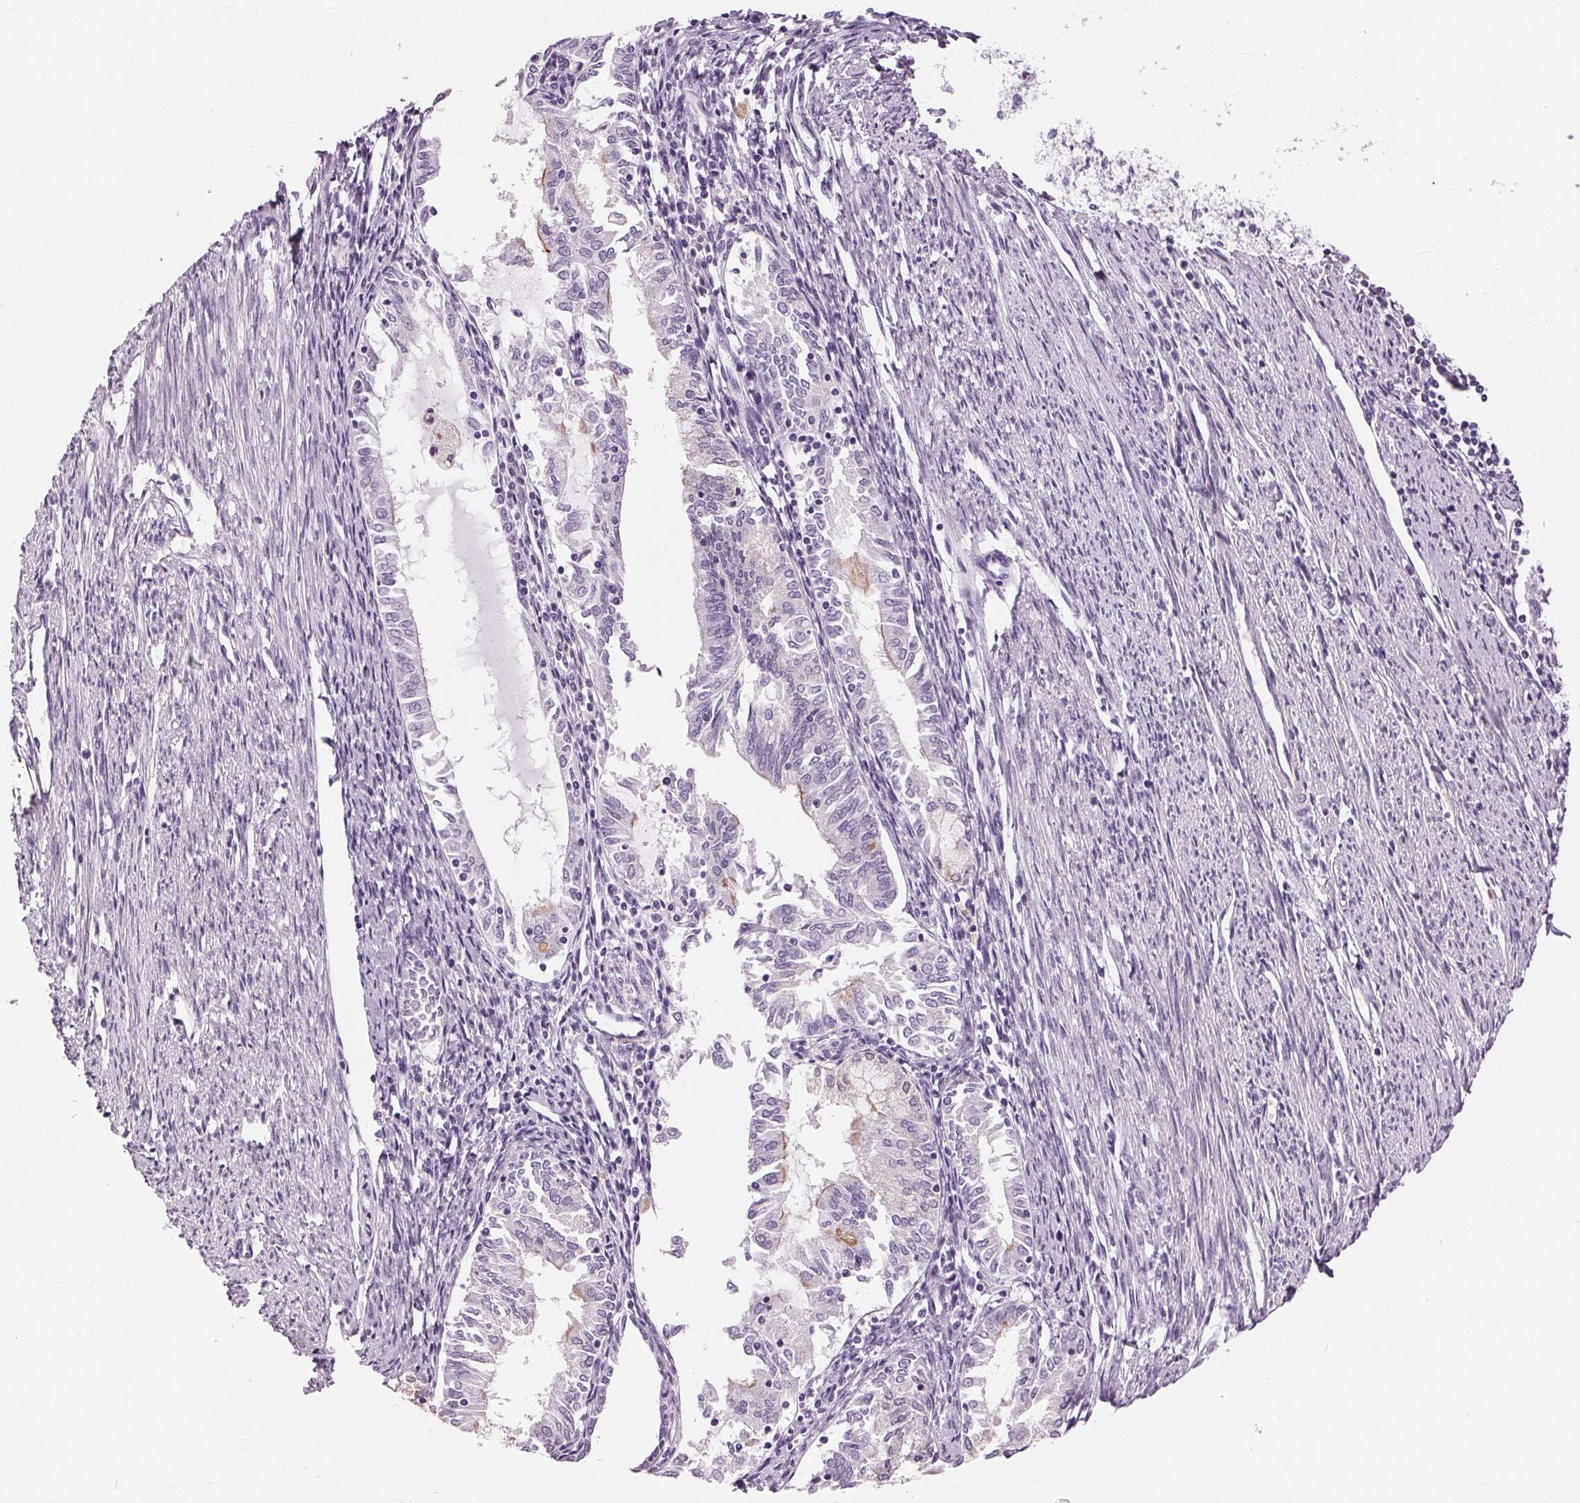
{"staining": {"intensity": "weak", "quantity": "<25%", "location": "cytoplasmic/membranous"}, "tissue": "endometrial cancer", "cell_type": "Tumor cells", "image_type": "cancer", "snomed": [{"axis": "morphology", "description": "Adenocarcinoma, NOS"}, {"axis": "topography", "description": "Endometrium"}], "caption": "This is a image of immunohistochemistry (IHC) staining of endometrial cancer, which shows no staining in tumor cells.", "gene": "MISP", "patient": {"sex": "female", "age": 79}}